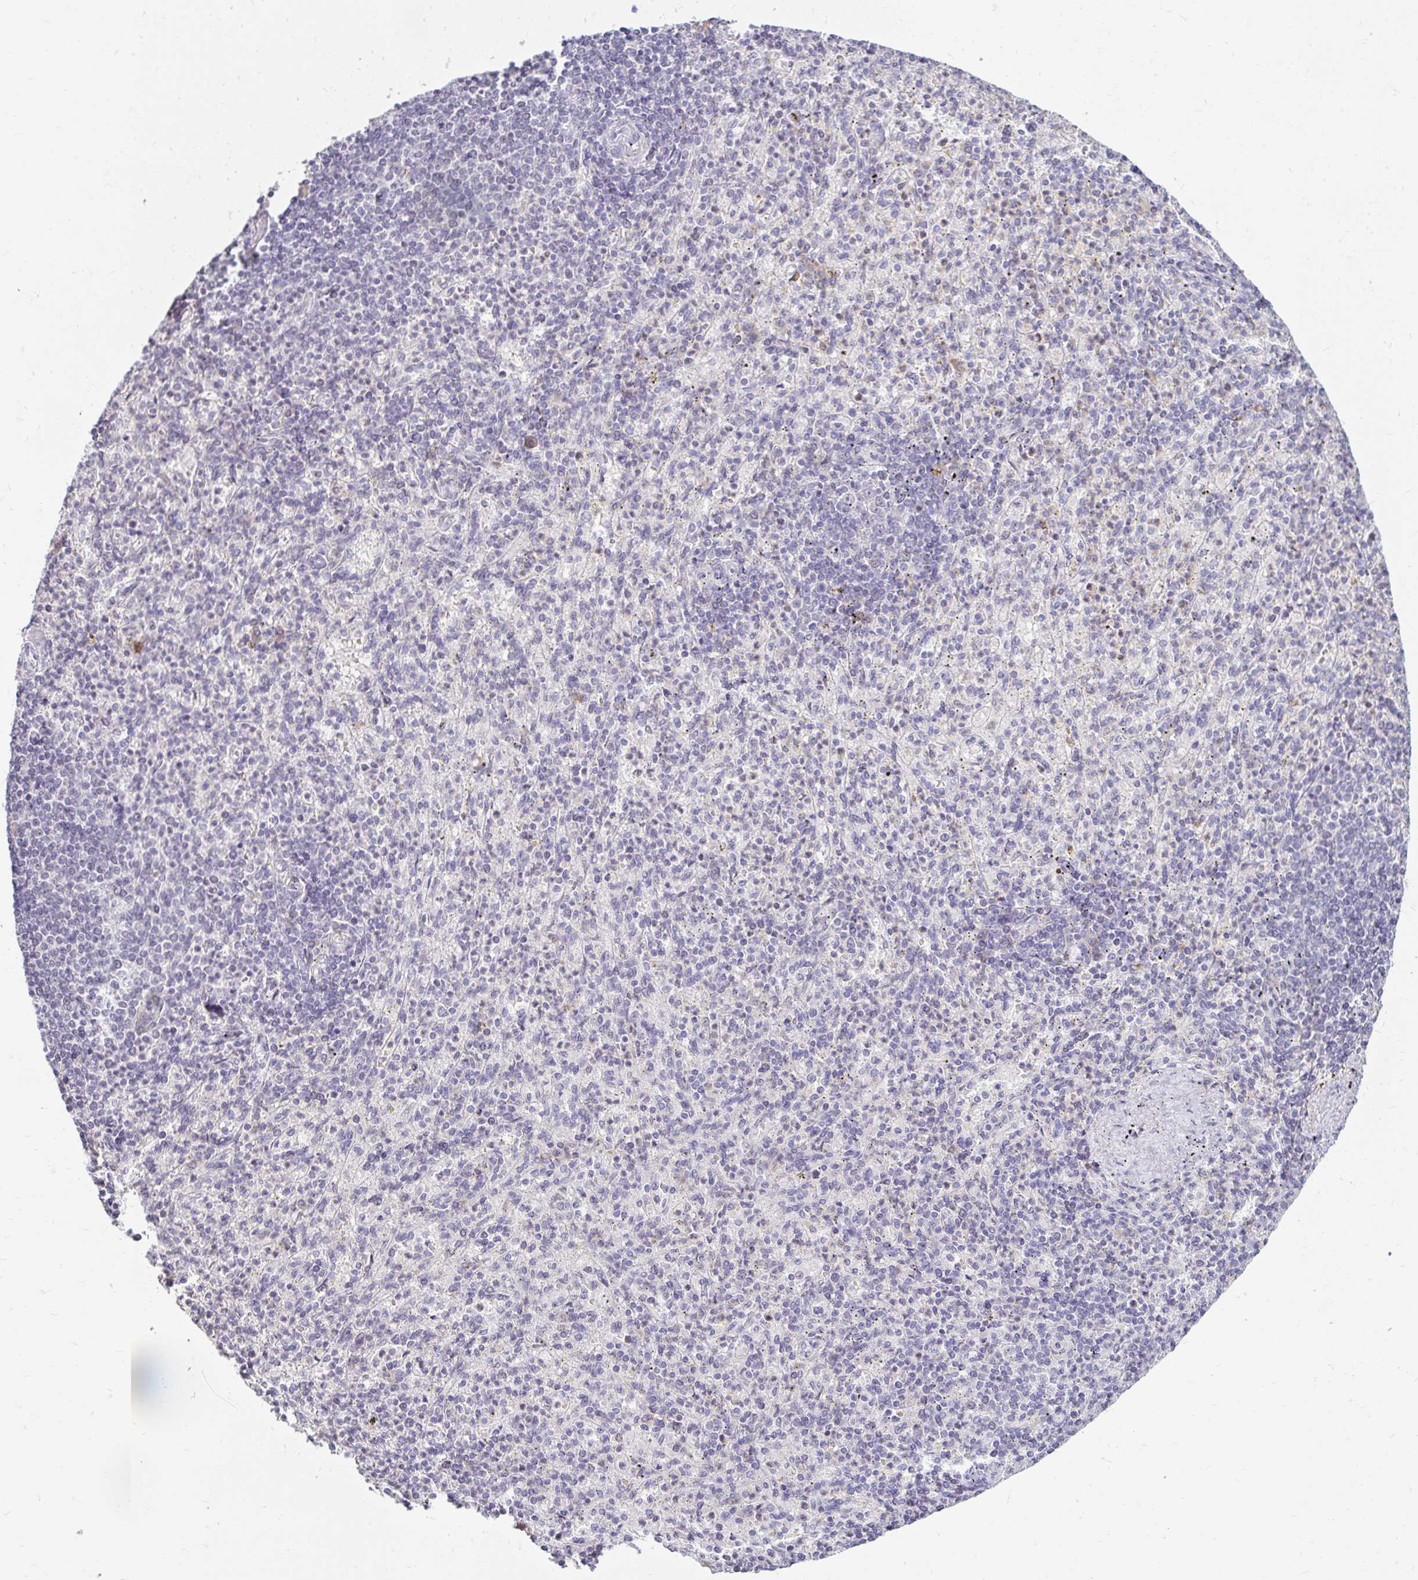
{"staining": {"intensity": "negative", "quantity": "none", "location": "none"}, "tissue": "spleen", "cell_type": "Cells in red pulp", "image_type": "normal", "snomed": [{"axis": "morphology", "description": "Normal tissue, NOS"}, {"axis": "topography", "description": "Spleen"}], "caption": "Immunohistochemistry (IHC) photomicrograph of normal human spleen stained for a protein (brown), which displays no positivity in cells in red pulp. (Stains: DAB (3,3'-diaminobenzidine) immunohistochemistry with hematoxylin counter stain, Microscopy: brightfield microscopy at high magnification).", "gene": "DDN", "patient": {"sex": "female", "age": 74}}